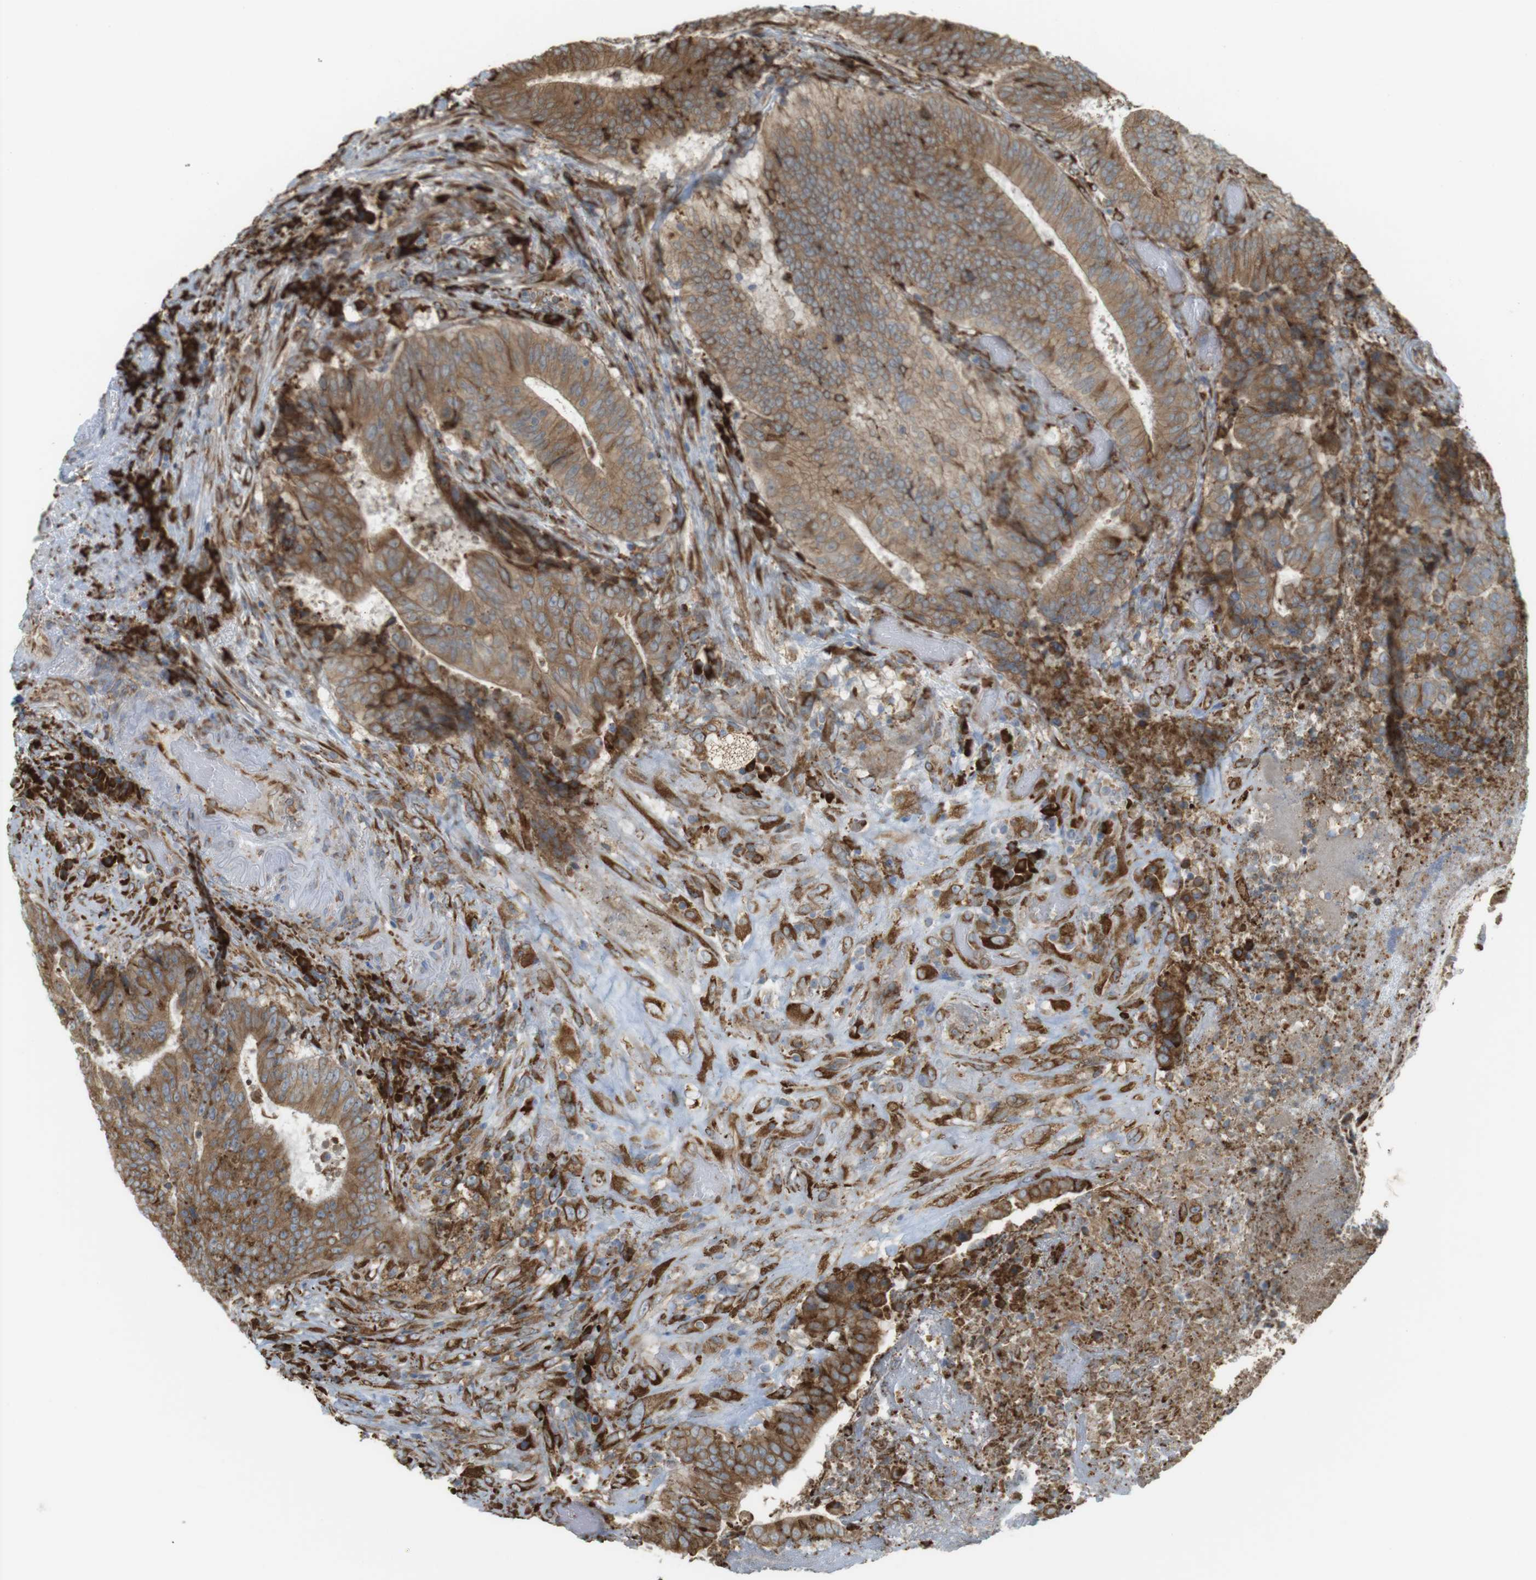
{"staining": {"intensity": "moderate", "quantity": ">75%", "location": "cytoplasmic/membranous"}, "tissue": "colorectal cancer", "cell_type": "Tumor cells", "image_type": "cancer", "snomed": [{"axis": "morphology", "description": "Adenocarcinoma, NOS"}, {"axis": "topography", "description": "Rectum"}], "caption": "The histopathology image demonstrates immunohistochemical staining of colorectal cancer. There is moderate cytoplasmic/membranous positivity is seen in about >75% of tumor cells.", "gene": "MBOAT2", "patient": {"sex": "male", "age": 72}}